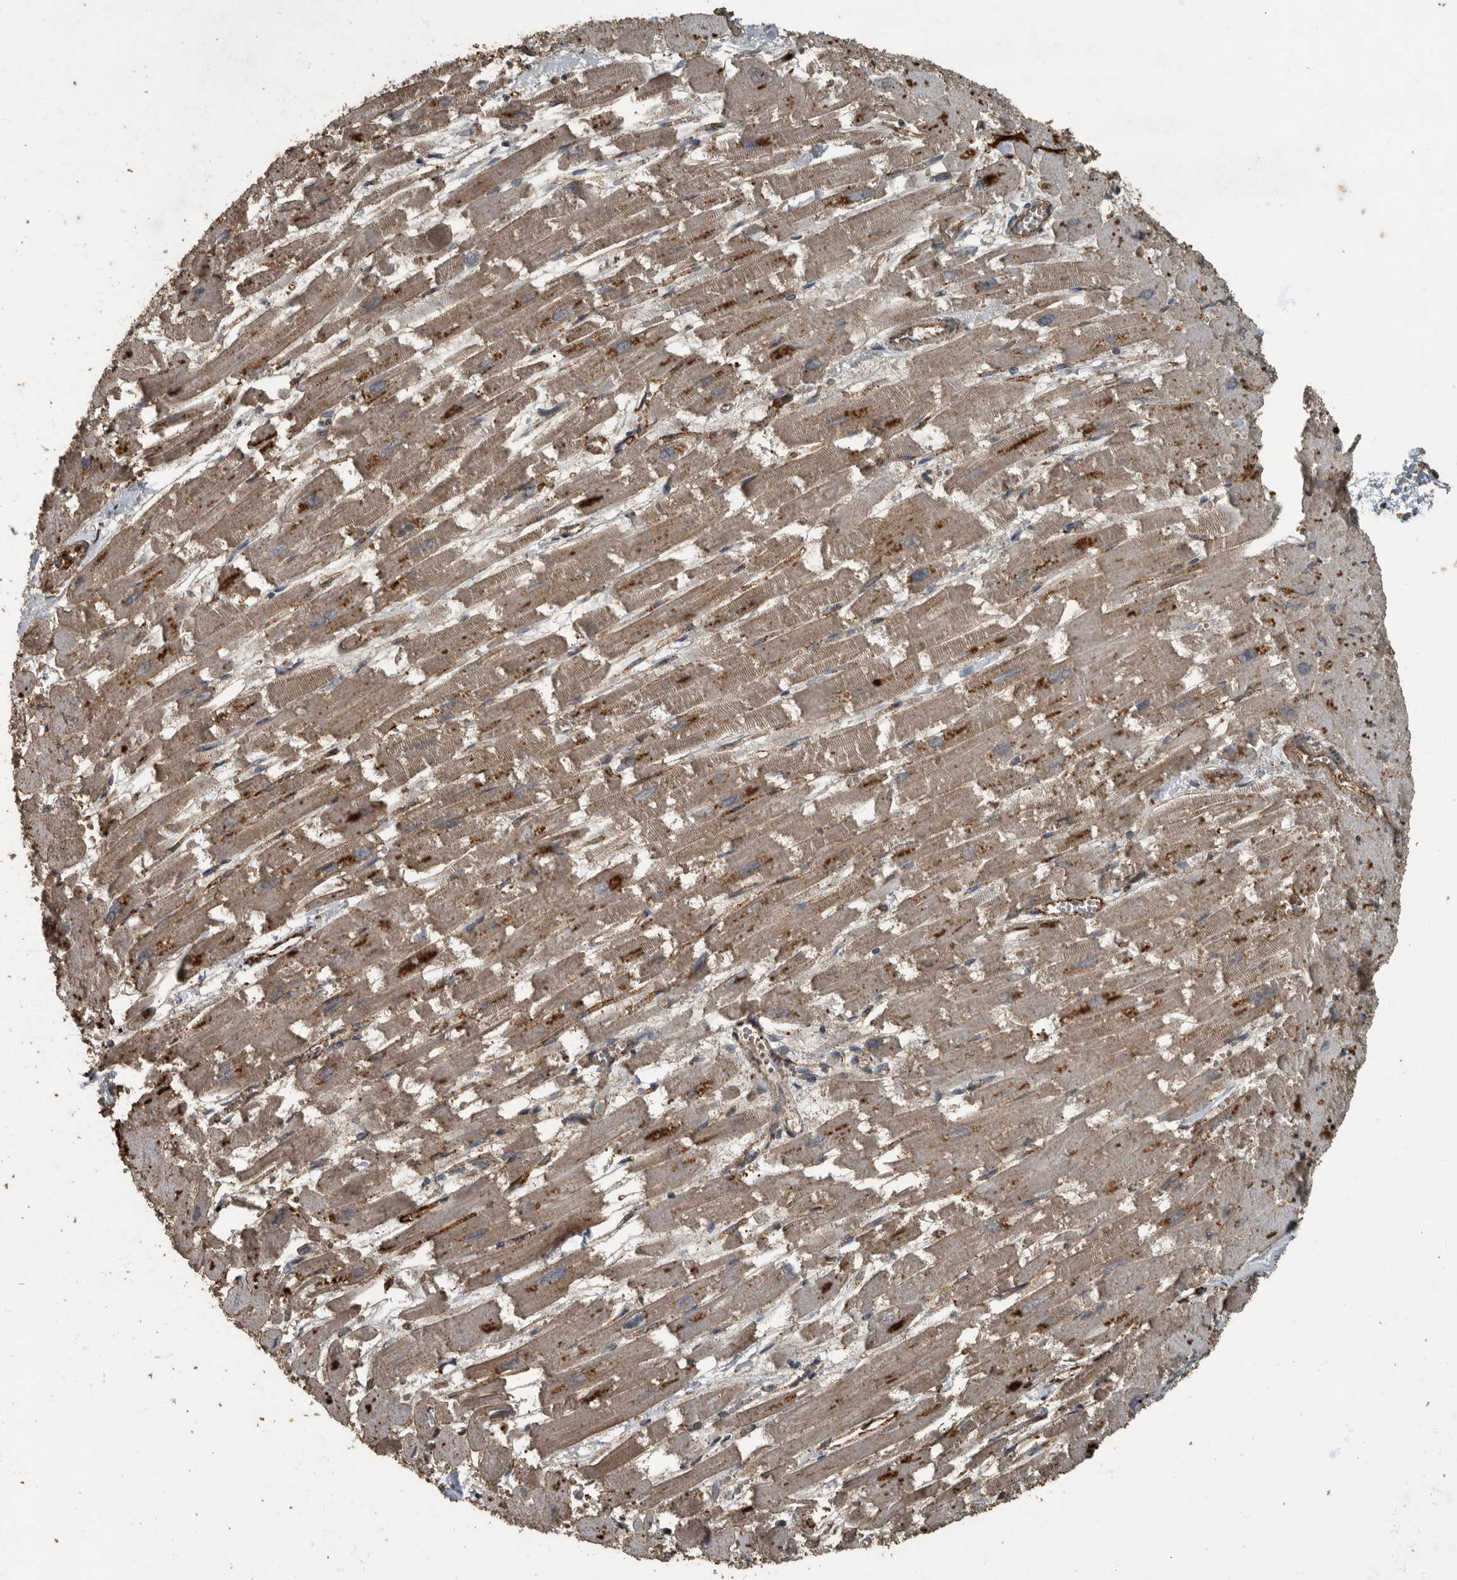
{"staining": {"intensity": "moderate", "quantity": "25%-75%", "location": "cytoplasmic/membranous"}, "tissue": "heart muscle", "cell_type": "Cardiomyocytes", "image_type": "normal", "snomed": [{"axis": "morphology", "description": "Normal tissue, NOS"}, {"axis": "topography", "description": "Heart"}], "caption": "Brown immunohistochemical staining in normal heart muscle shows moderate cytoplasmic/membranous expression in approximately 25%-75% of cardiomyocytes. The staining was performed using DAB (3,3'-diaminobenzidine), with brown indicating positive protein expression. Nuclei are stained blue with hematoxylin.", "gene": "IL15RA", "patient": {"sex": "male", "age": 54}}